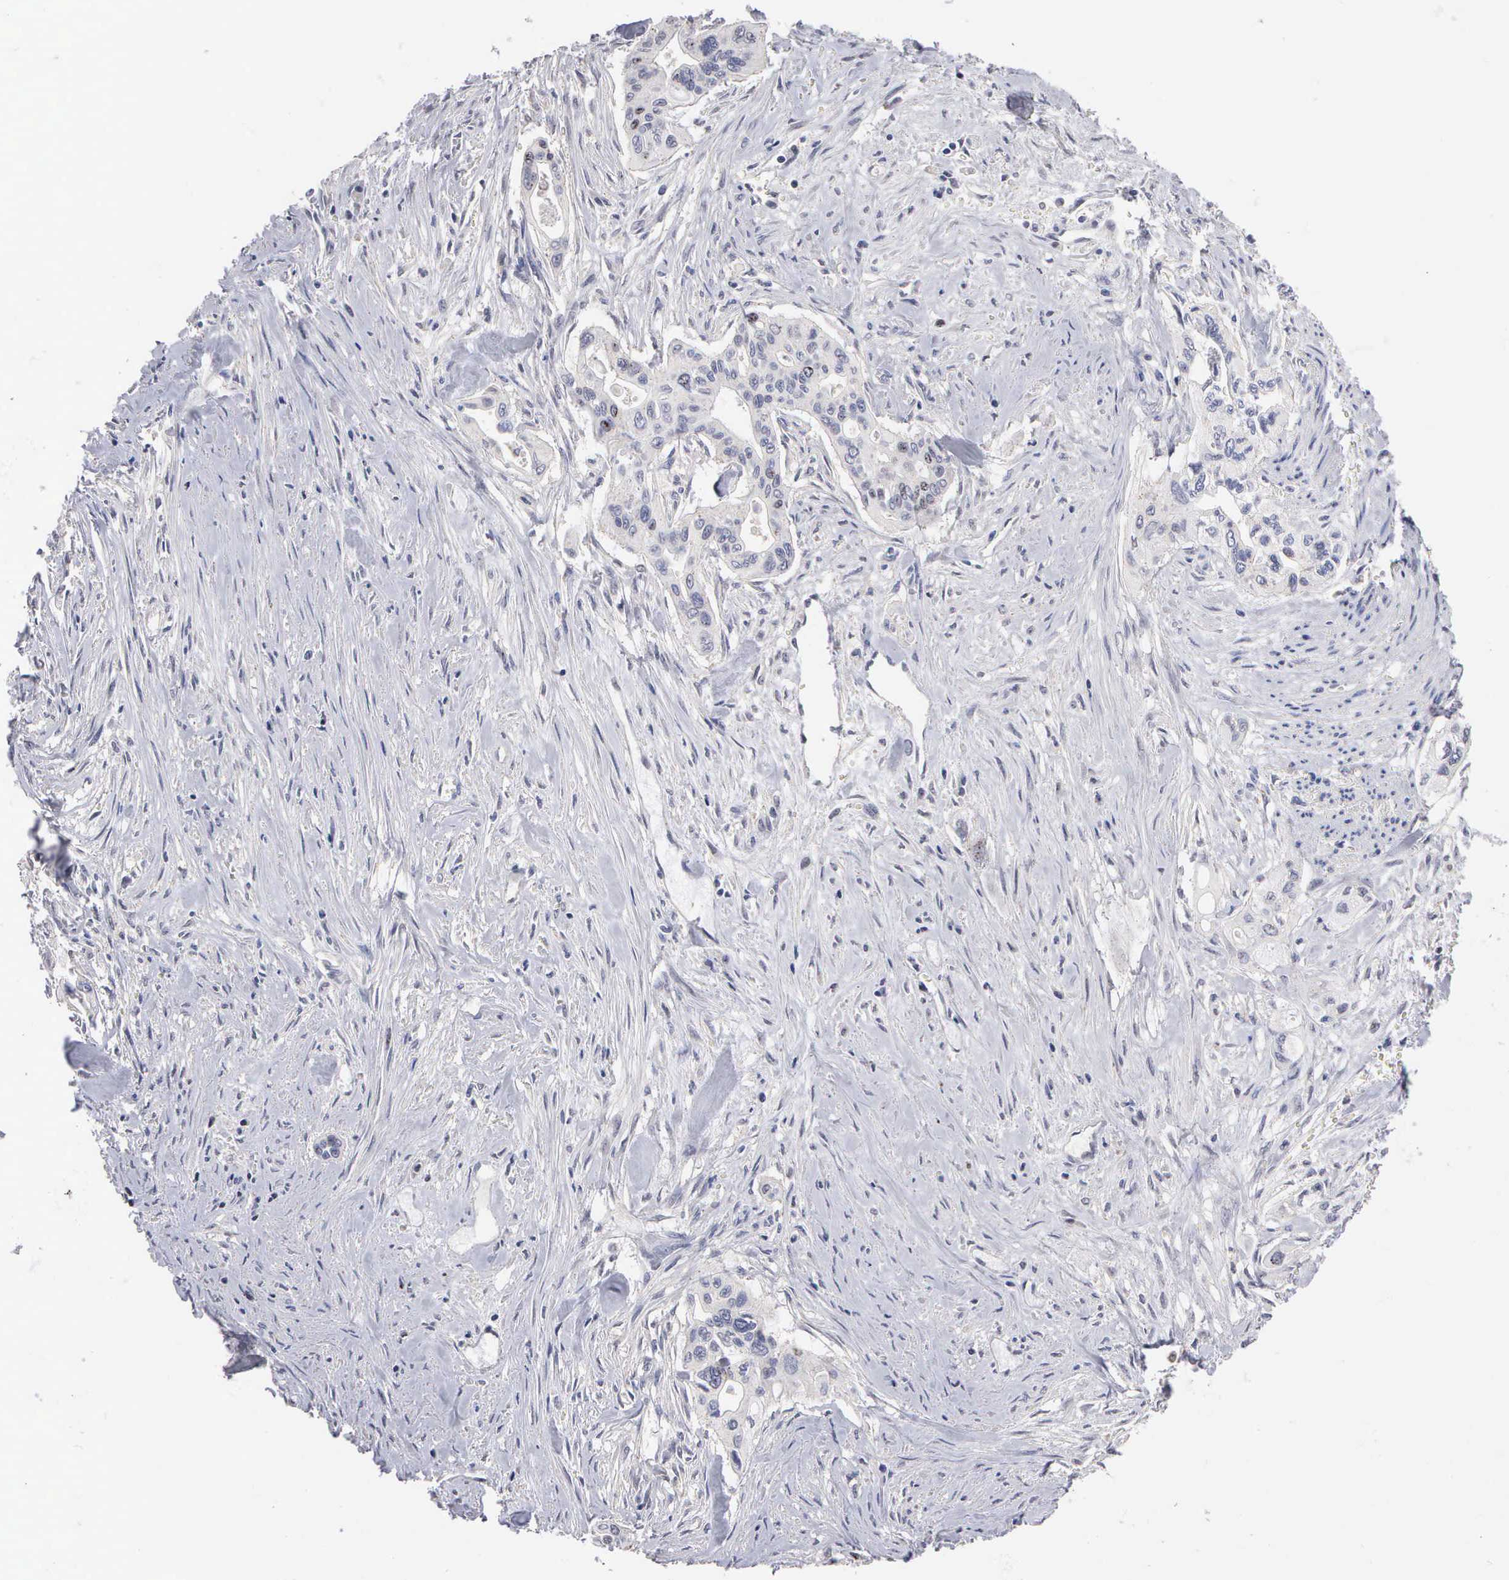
{"staining": {"intensity": "negative", "quantity": "none", "location": "none"}, "tissue": "pancreatic cancer", "cell_type": "Tumor cells", "image_type": "cancer", "snomed": [{"axis": "morphology", "description": "Adenocarcinoma, NOS"}, {"axis": "topography", "description": "Pancreas"}], "caption": "Pancreatic cancer (adenocarcinoma) stained for a protein using immunohistochemistry reveals no expression tumor cells.", "gene": "KDM6A", "patient": {"sex": "male", "age": 77}}